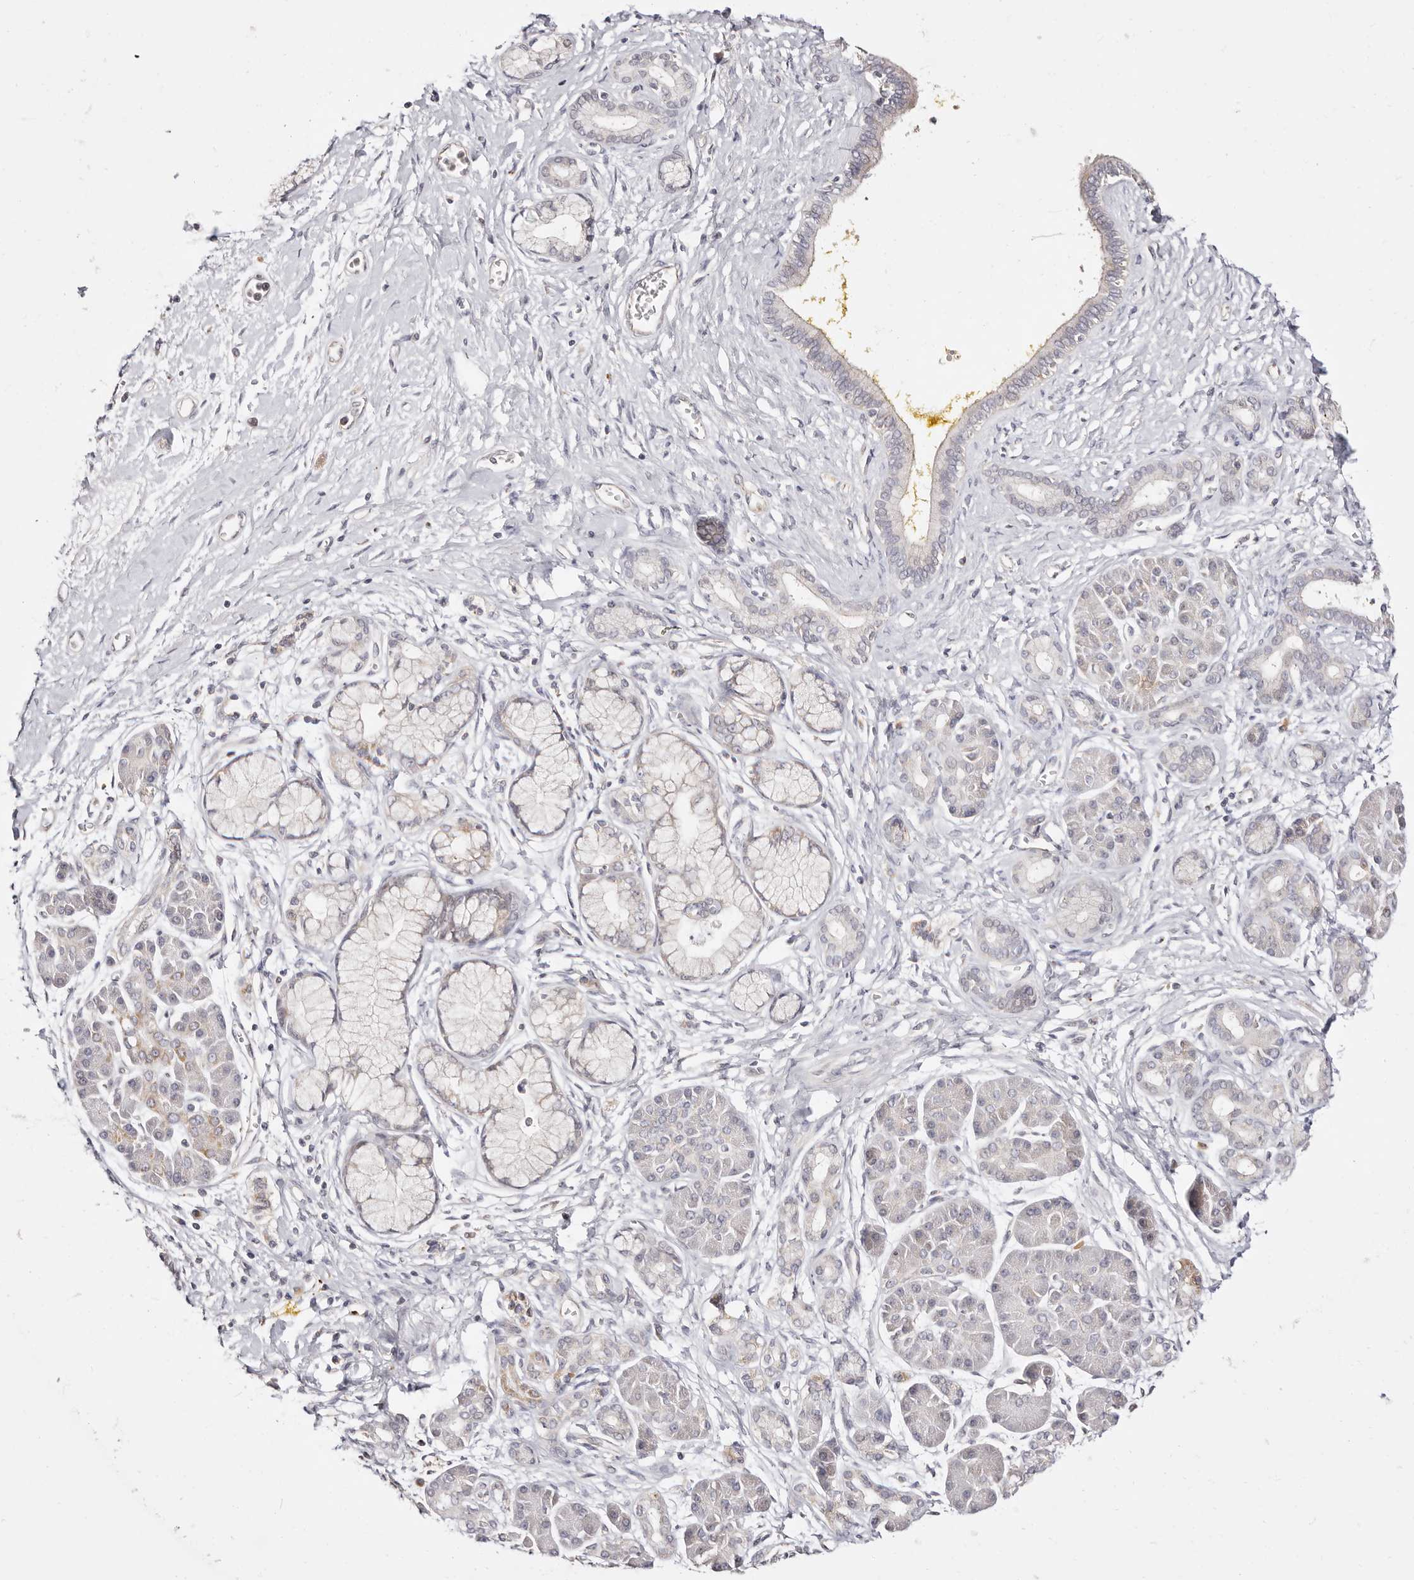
{"staining": {"intensity": "negative", "quantity": "none", "location": "none"}, "tissue": "pancreatic cancer", "cell_type": "Tumor cells", "image_type": "cancer", "snomed": [{"axis": "morphology", "description": "Adenocarcinoma, NOS"}, {"axis": "topography", "description": "Pancreas"}], "caption": "Tumor cells are negative for protein expression in human adenocarcinoma (pancreatic). (DAB immunohistochemistry visualized using brightfield microscopy, high magnification).", "gene": "MAPK1", "patient": {"sex": "male", "age": 58}}